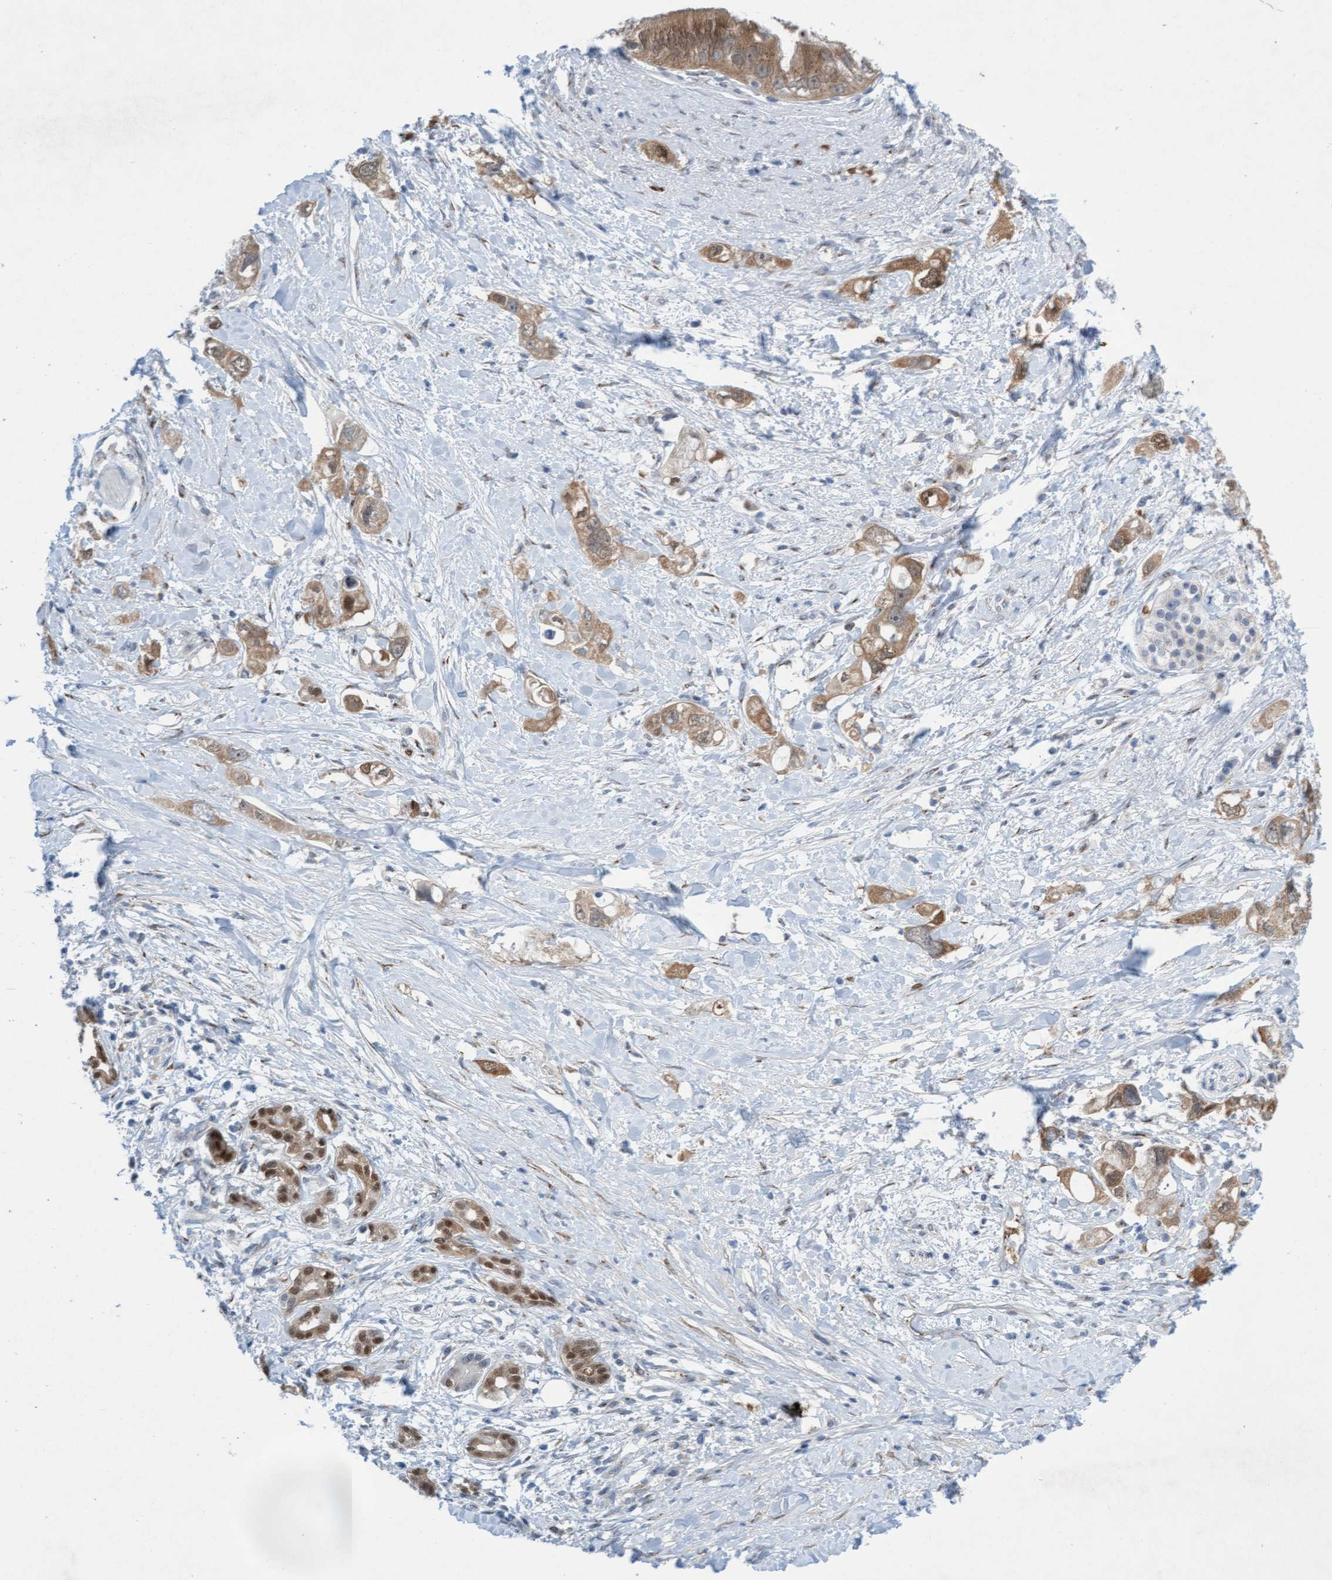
{"staining": {"intensity": "weak", "quantity": ">75%", "location": "cytoplasmic/membranous,nuclear"}, "tissue": "pancreatic cancer", "cell_type": "Tumor cells", "image_type": "cancer", "snomed": [{"axis": "morphology", "description": "Adenocarcinoma, NOS"}, {"axis": "topography", "description": "Pancreas"}], "caption": "A photomicrograph showing weak cytoplasmic/membranous and nuclear staining in about >75% of tumor cells in pancreatic adenocarcinoma, as visualized by brown immunohistochemical staining.", "gene": "SPEM2", "patient": {"sex": "female", "age": 56}}